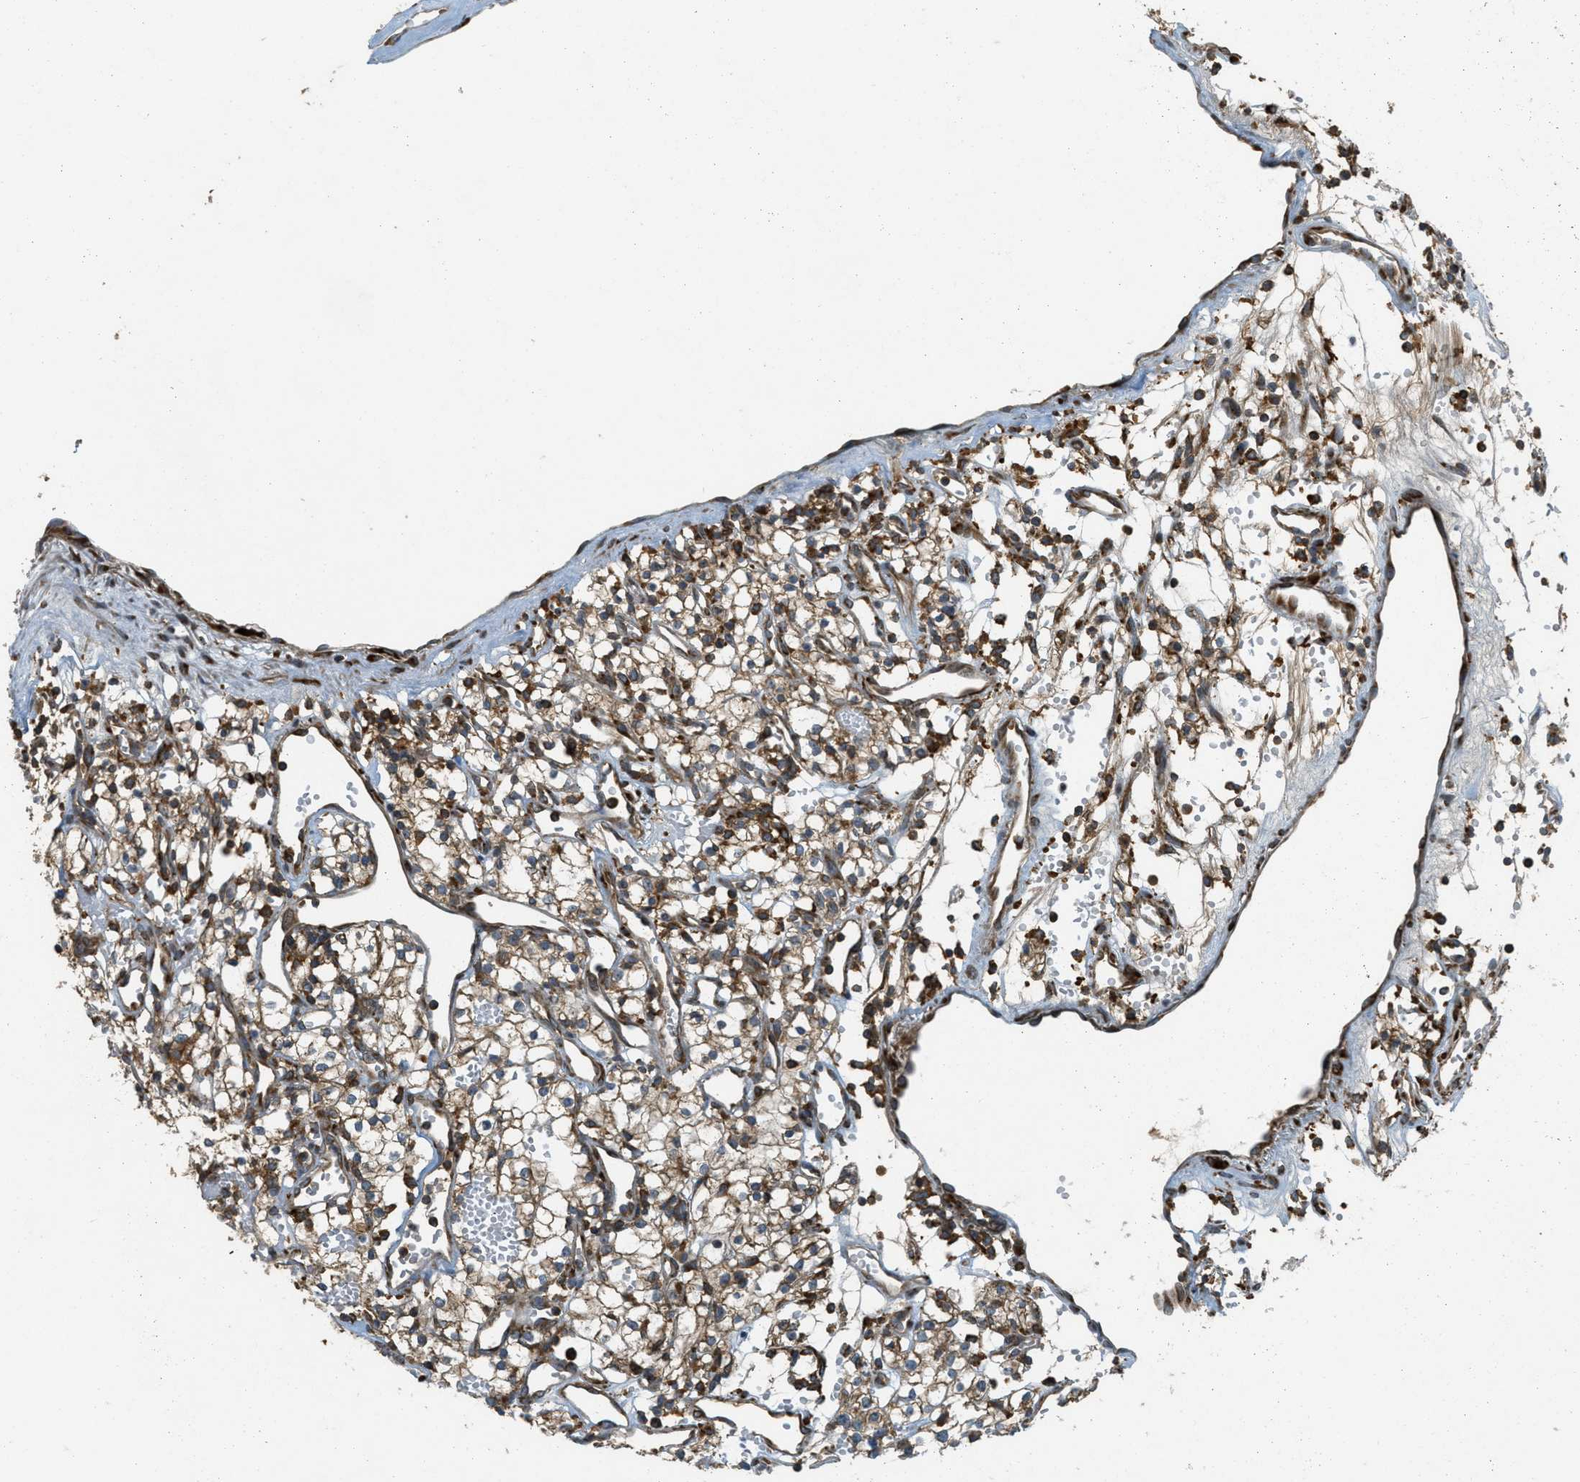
{"staining": {"intensity": "weak", "quantity": ">75%", "location": "cytoplasmic/membranous"}, "tissue": "renal cancer", "cell_type": "Tumor cells", "image_type": "cancer", "snomed": [{"axis": "morphology", "description": "Adenocarcinoma, NOS"}, {"axis": "topography", "description": "Kidney"}], "caption": "Renal adenocarcinoma stained with DAB IHC shows low levels of weak cytoplasmic/membranous positivity in approximately >75% of tumor cells. The staining was performed using DAB to visualize the protein expression in brown, while the nuclei were stained in blue with hematoxylin (Magnification: 20x).", "gene": "PCDH18", "patient": {"sex": "male", "age": 59}}